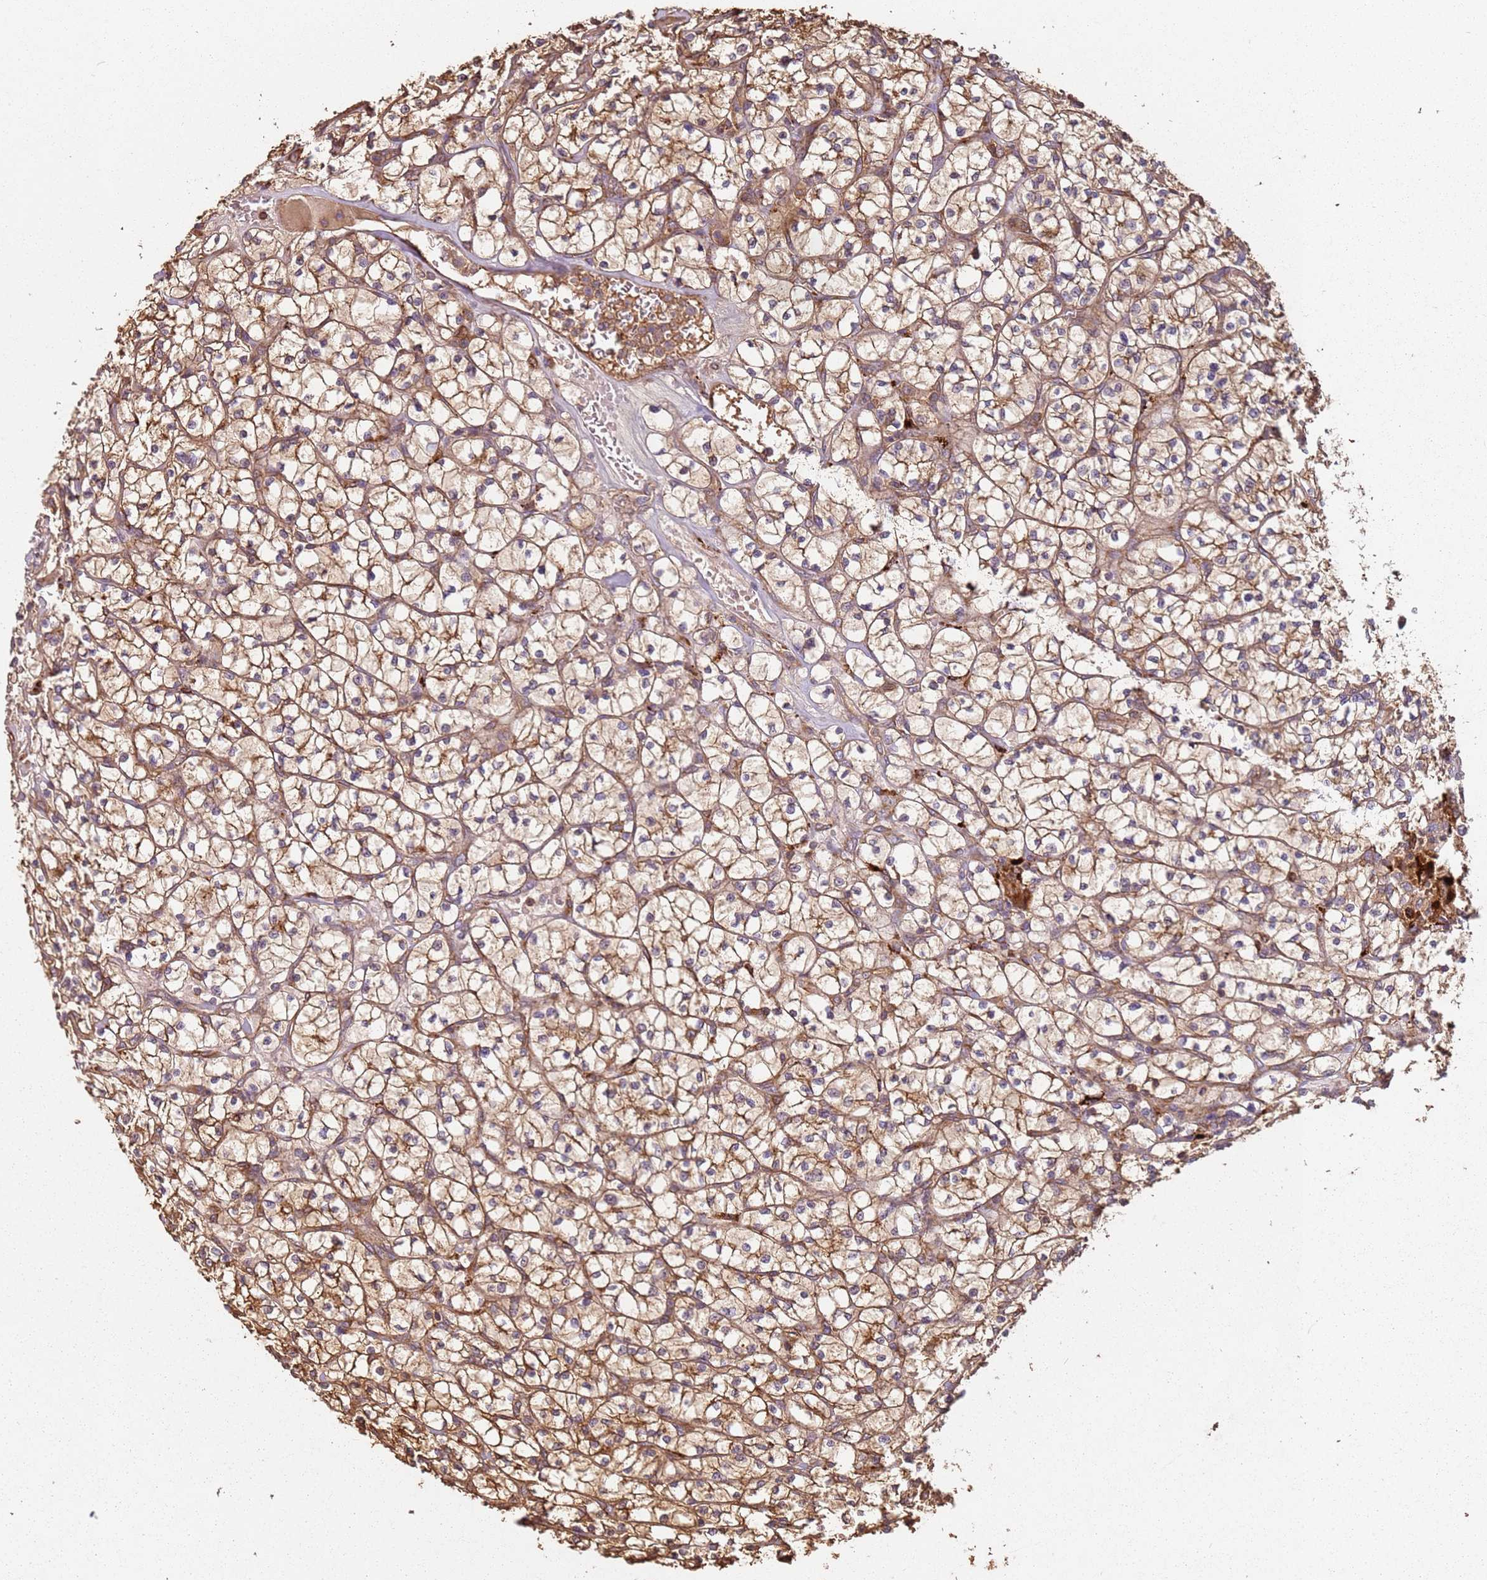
{"staining": {"intensity": "moderate", "quantity": ">75%", "location": "cytoplasmic/membranous"}, "tissue": "renal cancer", "cell_type": "Tumor cells", "image_type": "cancer", "snomed": [{"axis": "morphology", "description": "Adenocarcinoma, NOS"}, {"axis": "topography", "description": "Kidney"}], "caption": "The photomicrograph exhibits staining of renal cancer, revealing moderate cytoplasmic/membranous protein expression (brown color) within tumor cells. (Brightfield microscopy of DAB IHC at high magnification).", "gene": "SCGB2B2", "patient": {"sex": "female", "age": 64}}